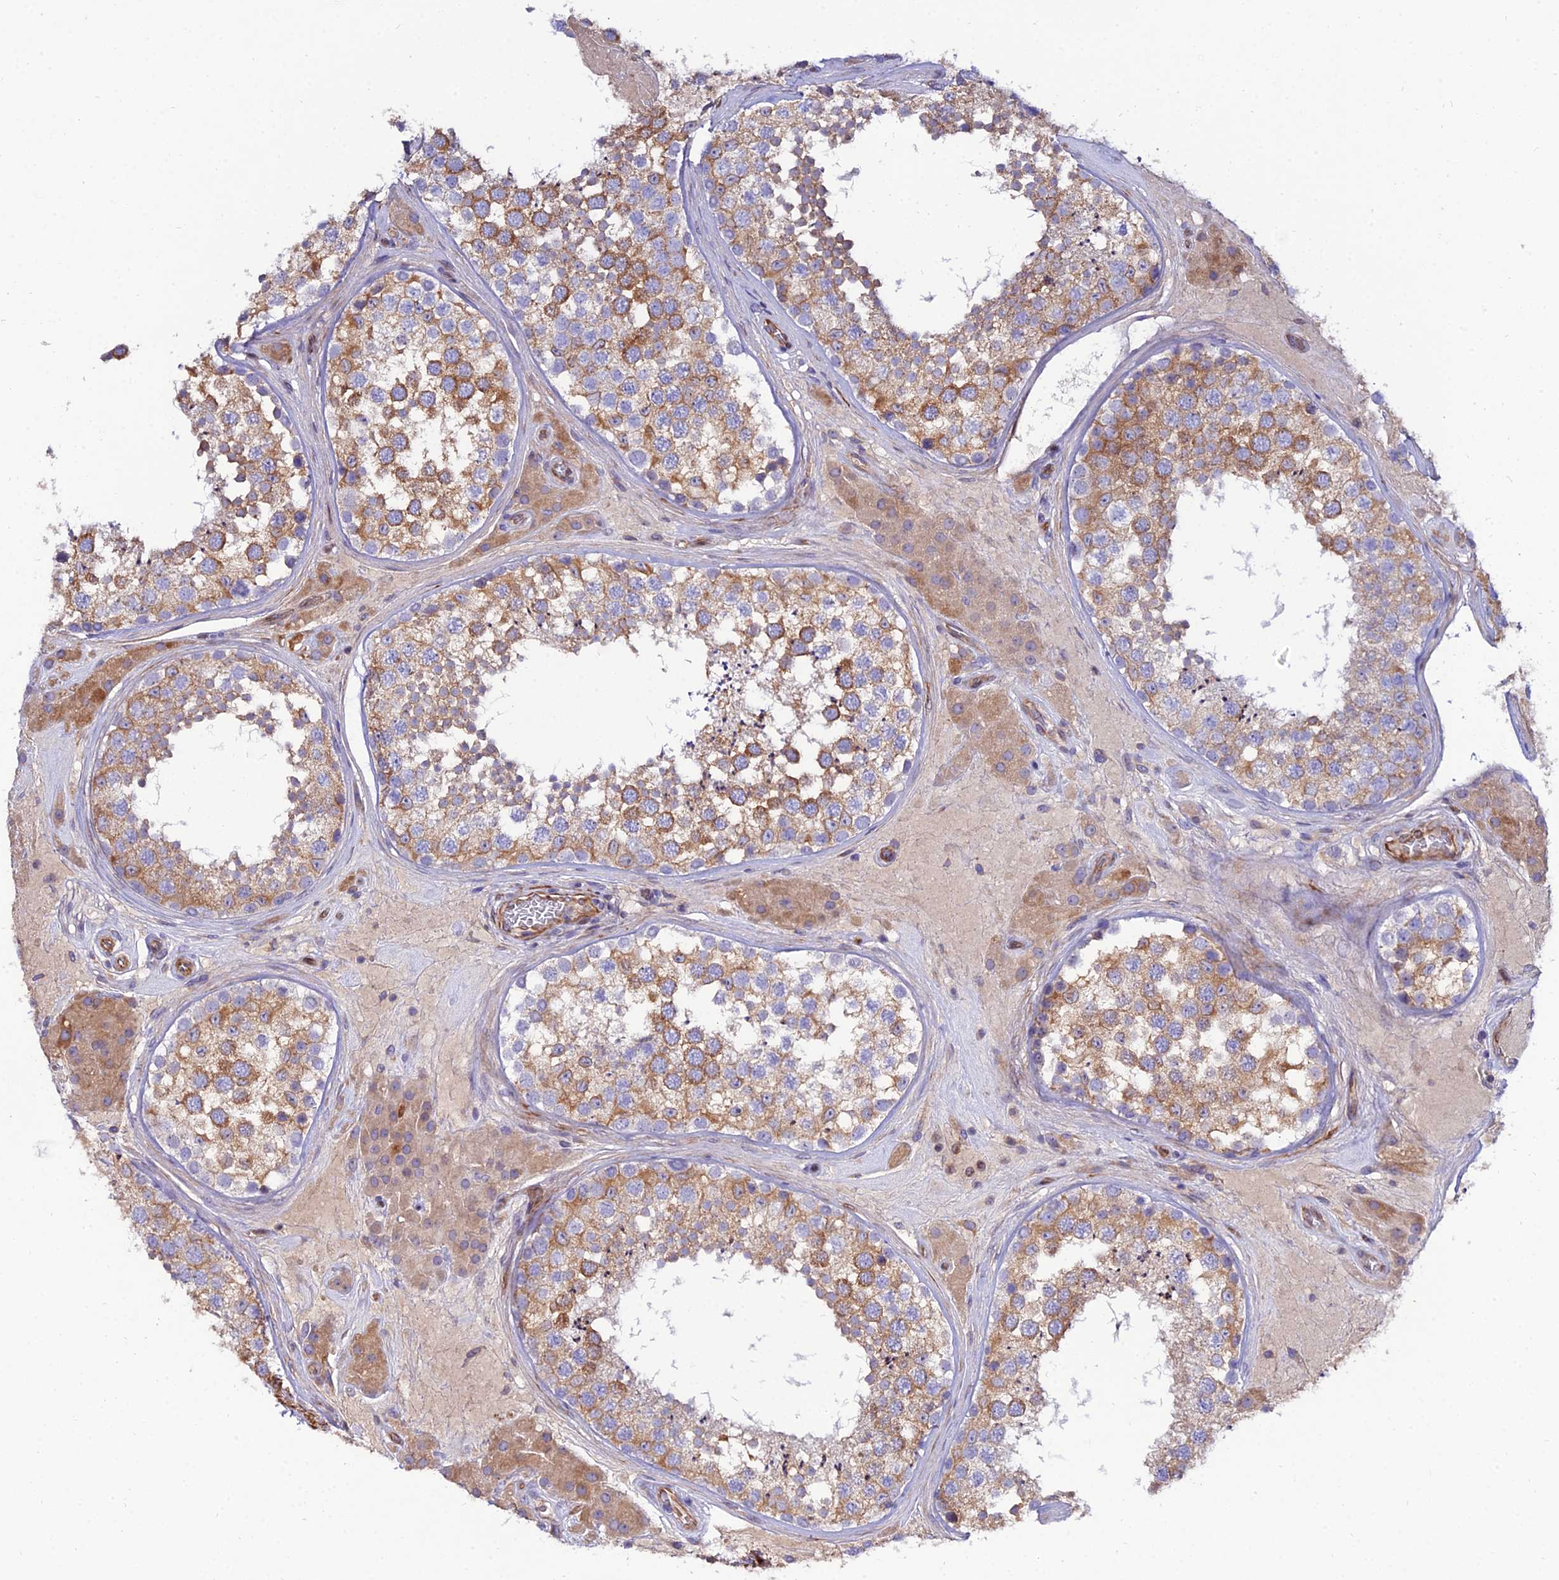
{"staining": {"intensity": "moderate", "quantity": ">75%", "location": "cytoplasmic/membranous"}, "tissue": "testis", "cell_type": "Cells in seminiferous ducts", "image_type": "normal", "snomed": [{"axis": "morphology", "description": "Normal tissue, NOS"}, {"axis": "topography", "description": "Testis"}], "caption": "About >75% of cells in seminiferous ducts in normal testis reveal moderate cytoplasmic/membranous protein positivity as visualized by brown immunohistochemical staining.", "gene": "ARL6IP1", "patient": {"sex": "male", "age": 46}}